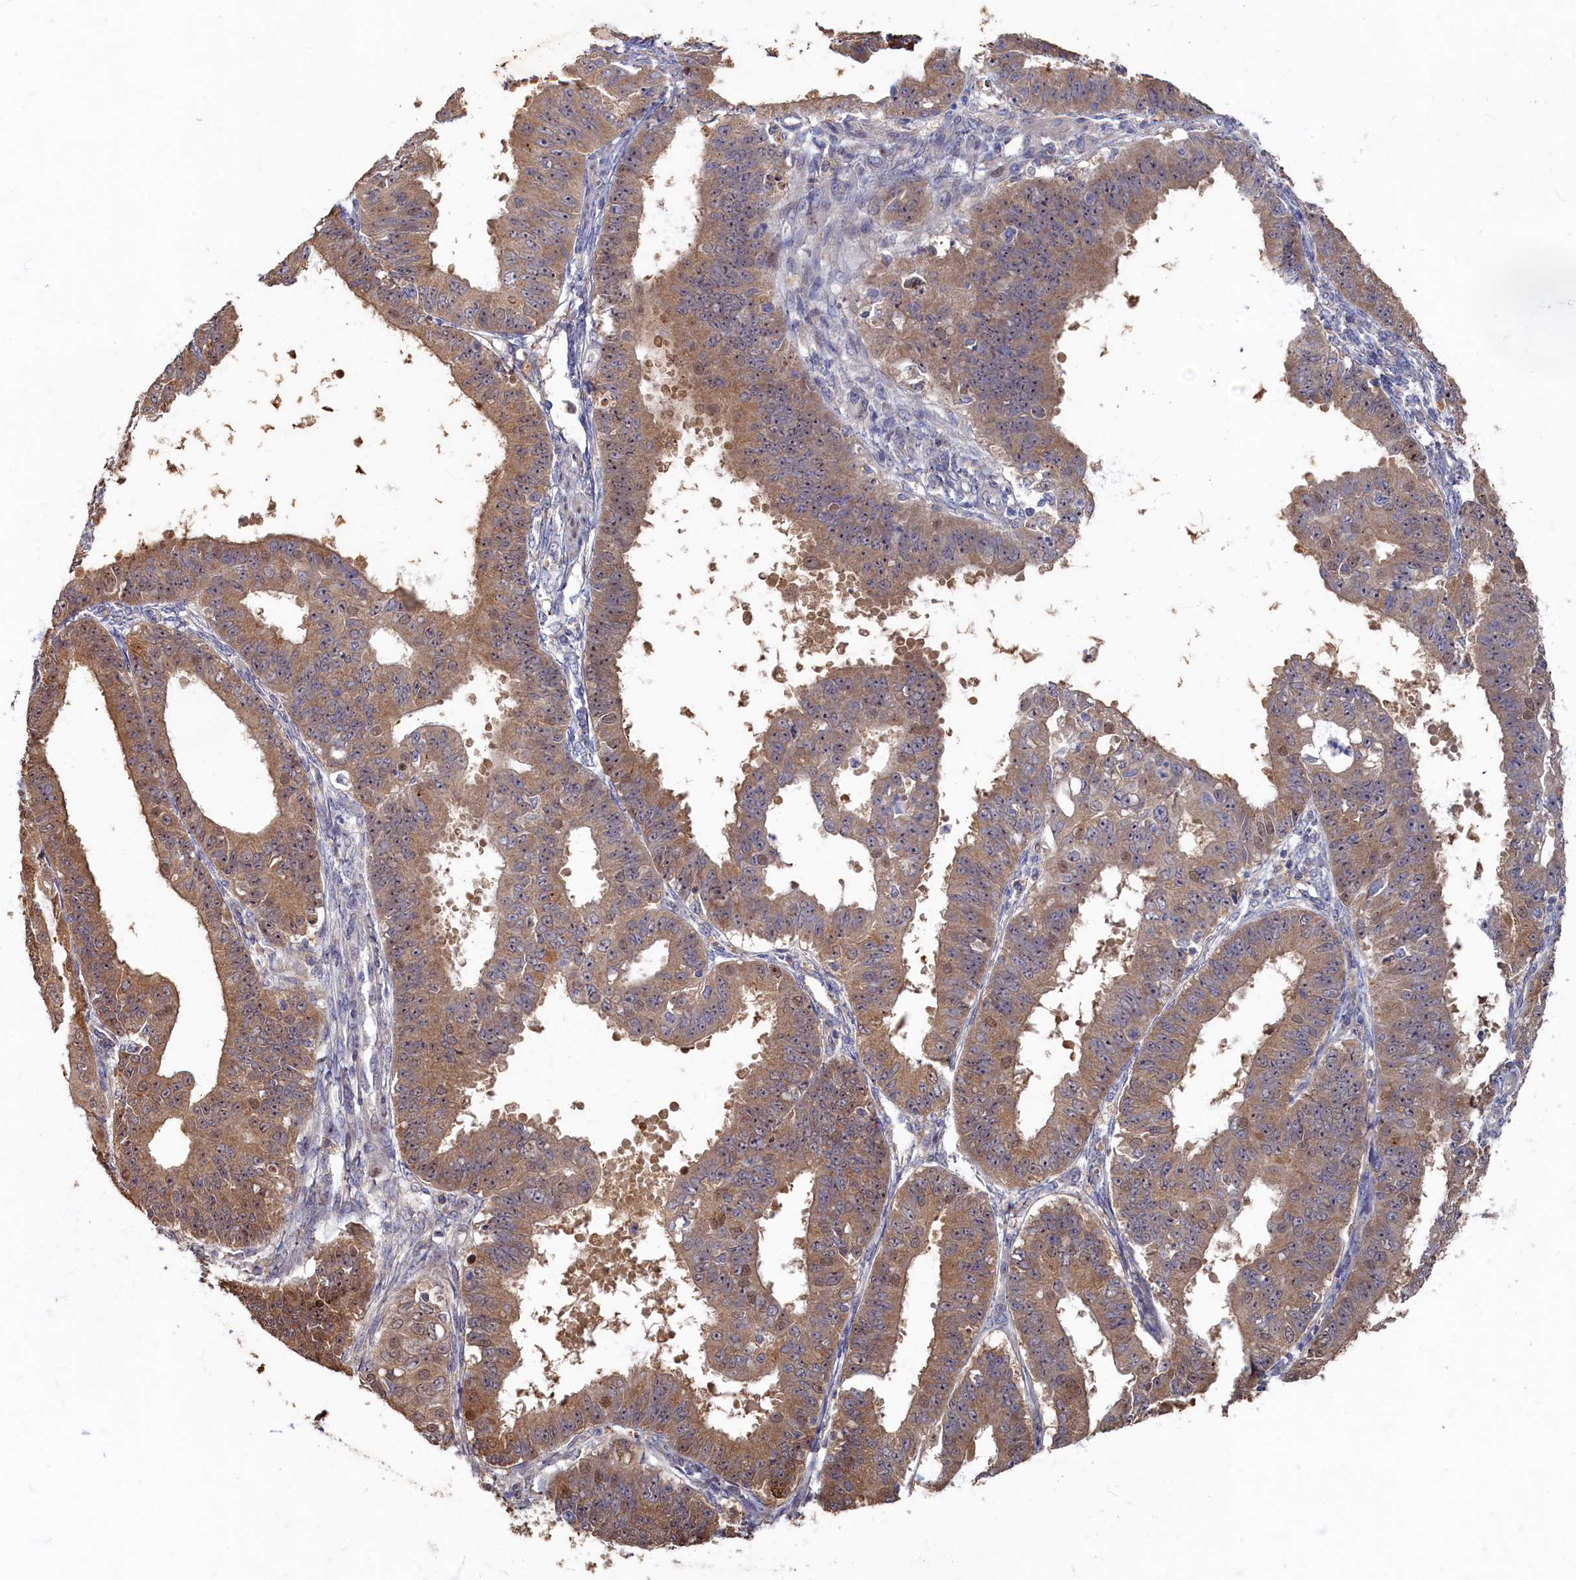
{"staining": {"intensity": "moderate", "quantity": ">75%", "location": "cytoplasmic/membranous,nuclear"}, "tissue": "ovarian cancer", "cell_type": "Tumor cells", "image_type": "cancer", "snomed": [{"axis": "morphology", "description": "Carcinoma, endometroid"}, {"axis": "topography", "description": "Appendix"}, {"axis": "topography", "description": "Ovary"}], "caption": "A histopathology image showing moderate cytoplasmic/membranous and nuclear staining in approximately >75% of tumor cells in ovarian cancer (endometroid carcinoma), as visualized by brown immunohistochemical staining.", "gene": "HUNK", "patient": {"sex": "female", "age": 42}}